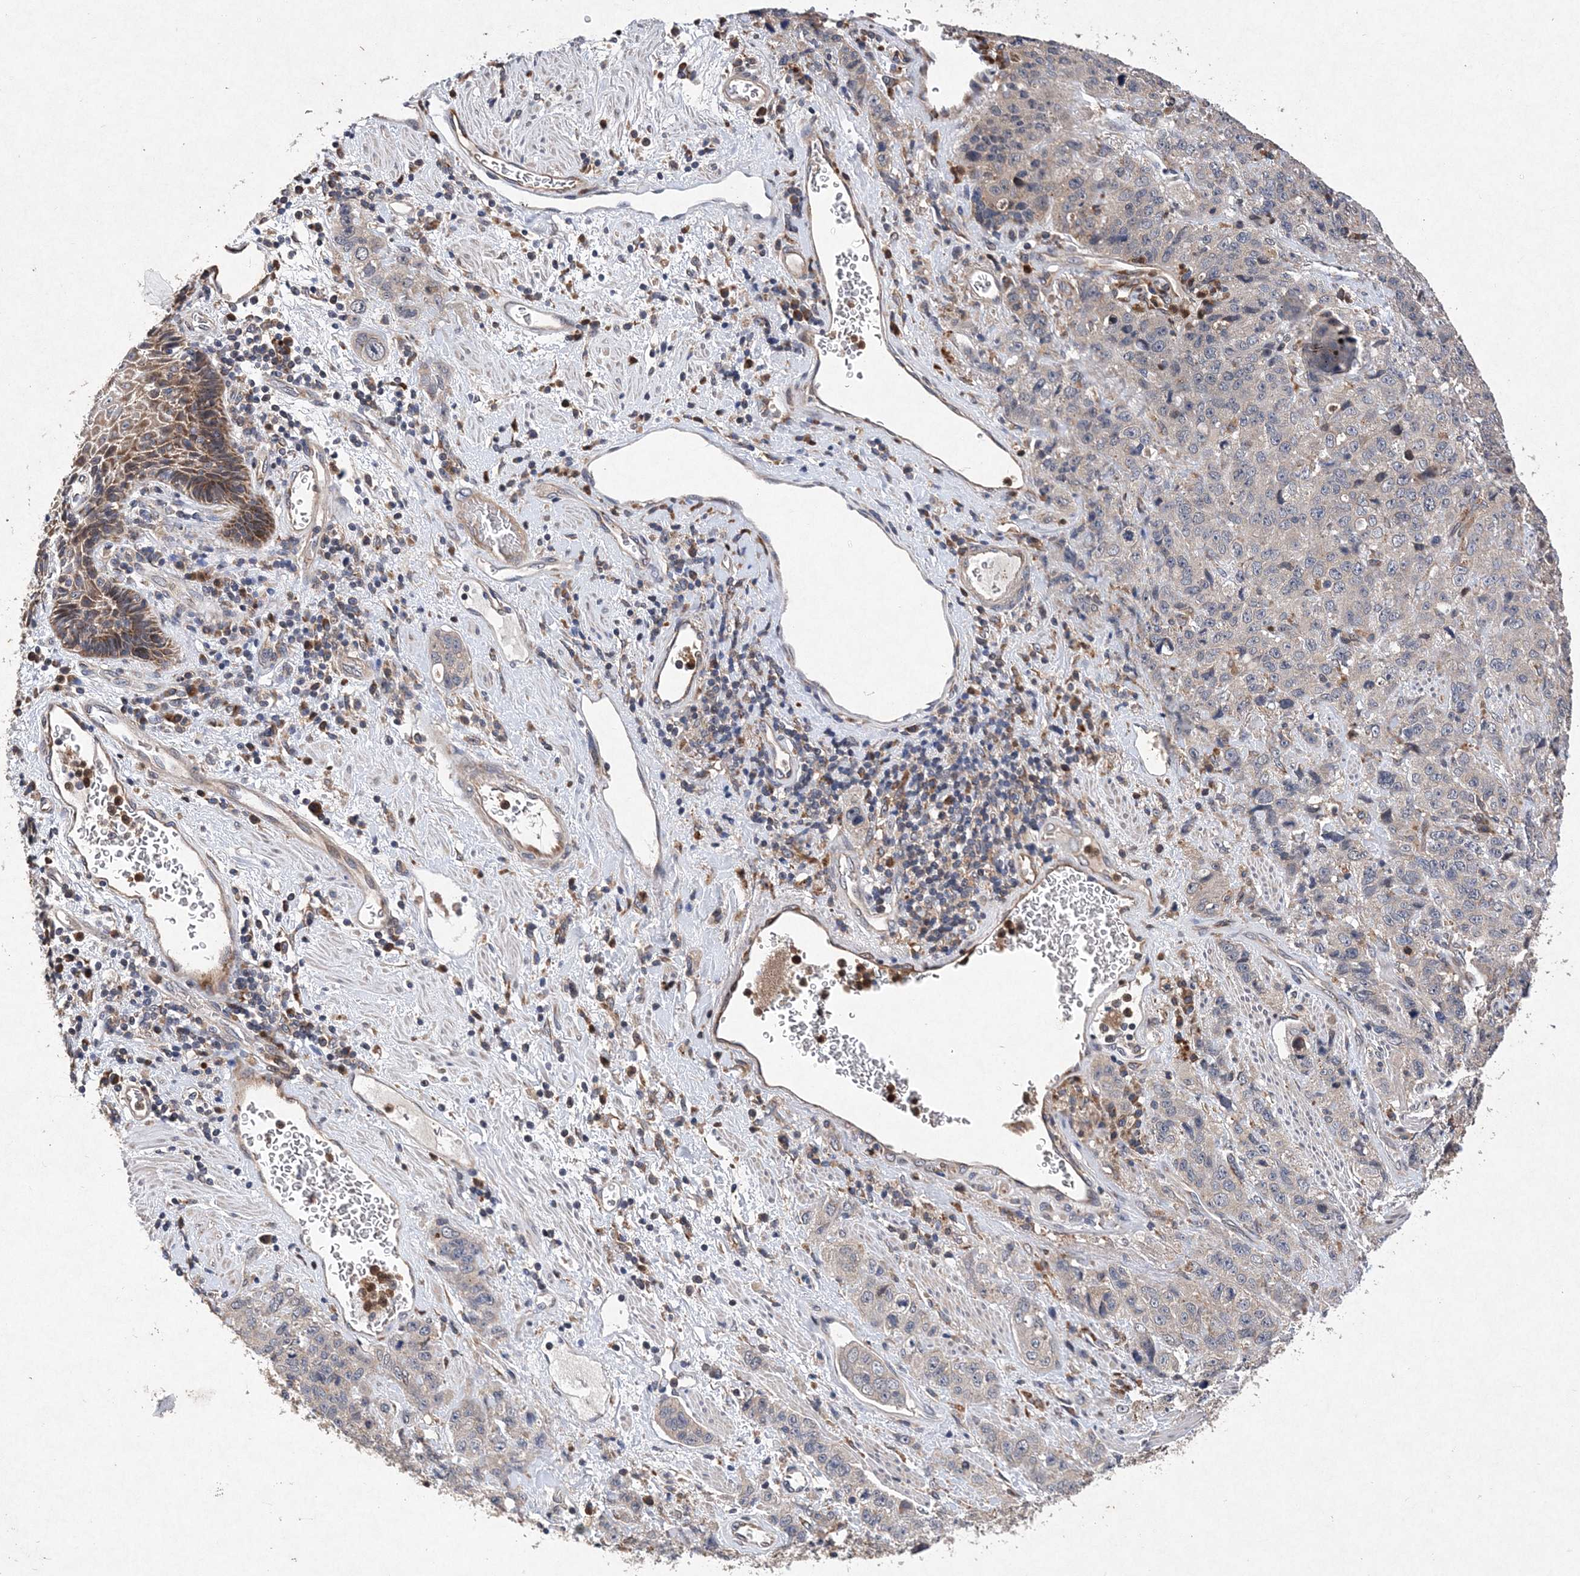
{"staining": {"intensity": "negative", "quantity": "none", "location": "none"}, "tissue": "stomach cancer", "cell_type": "Tumor cells", "image_type": "cancer", "snomed": [{"axis": "morphology", "description": "Adenocarcinoma, NOS"}, {"axis": "topography", "description": "Stomach"}], "caption": "Adenocarcinoma (stomach) was stained to show a protein in brown. There is no significant expression in tumor cells.", "gene": "PROSER1", "patient": {"sex": "male", "age": 48}}